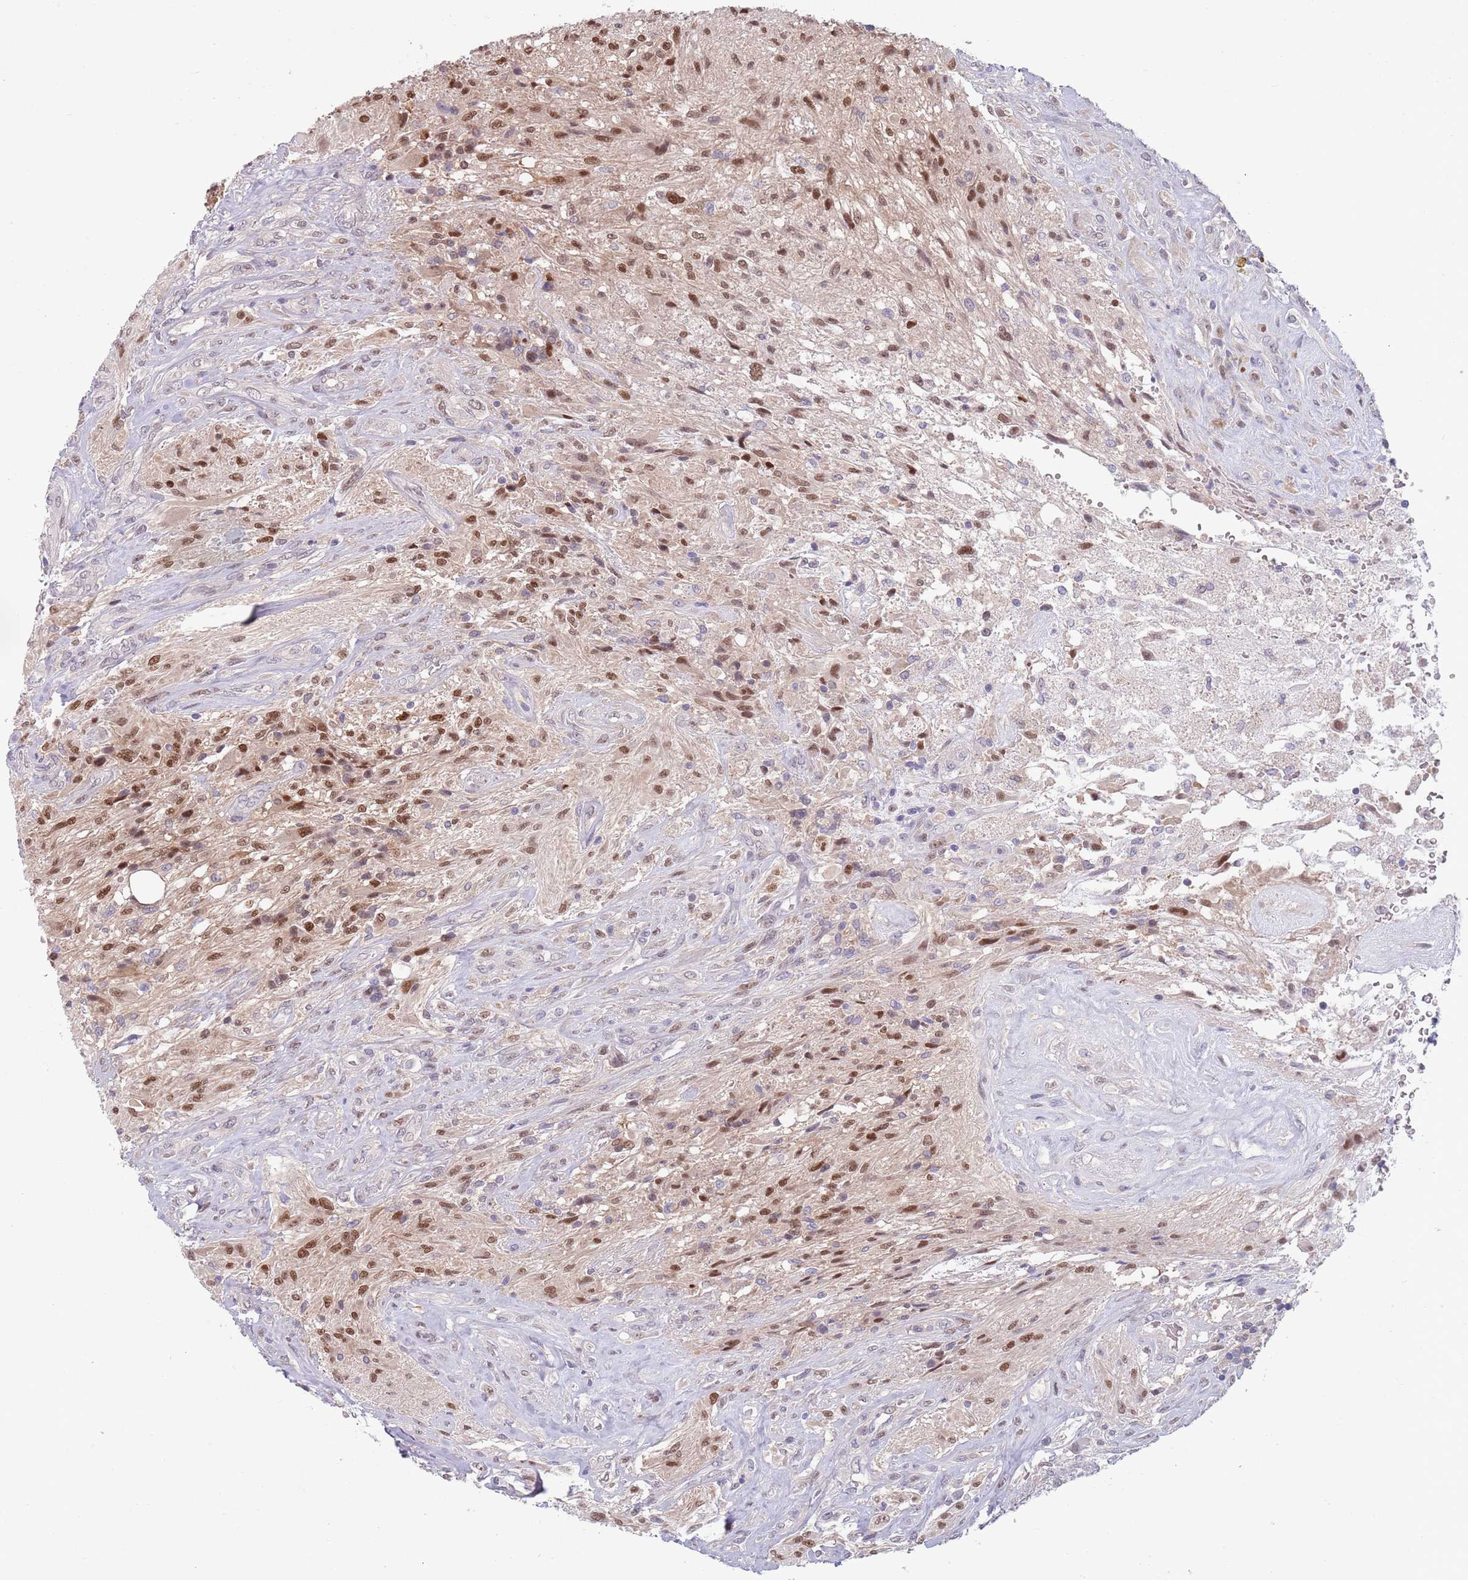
{"staining": {"intensity": "moderate", "quantity": "25%-75%", "location": "nuclear"}, "tissue": "glioma", "cell_type": "Tumor cells", "image_type": "cancer", "snomed": [{"axis": "morphology", "description": "Glioma, malignant, High grade"}, {"axis": "topography", "description": "Brain"}], "caption": "This histopathology image reveals malignant high-grade glioma stained with IHC to label a protein in brown. The nuclear of tumor cells show moderate positivity for the protein. Nuclei are counter-stained blue.", "gene": "CLNS1A", "patient": {"sex": "male", "age": 56}}